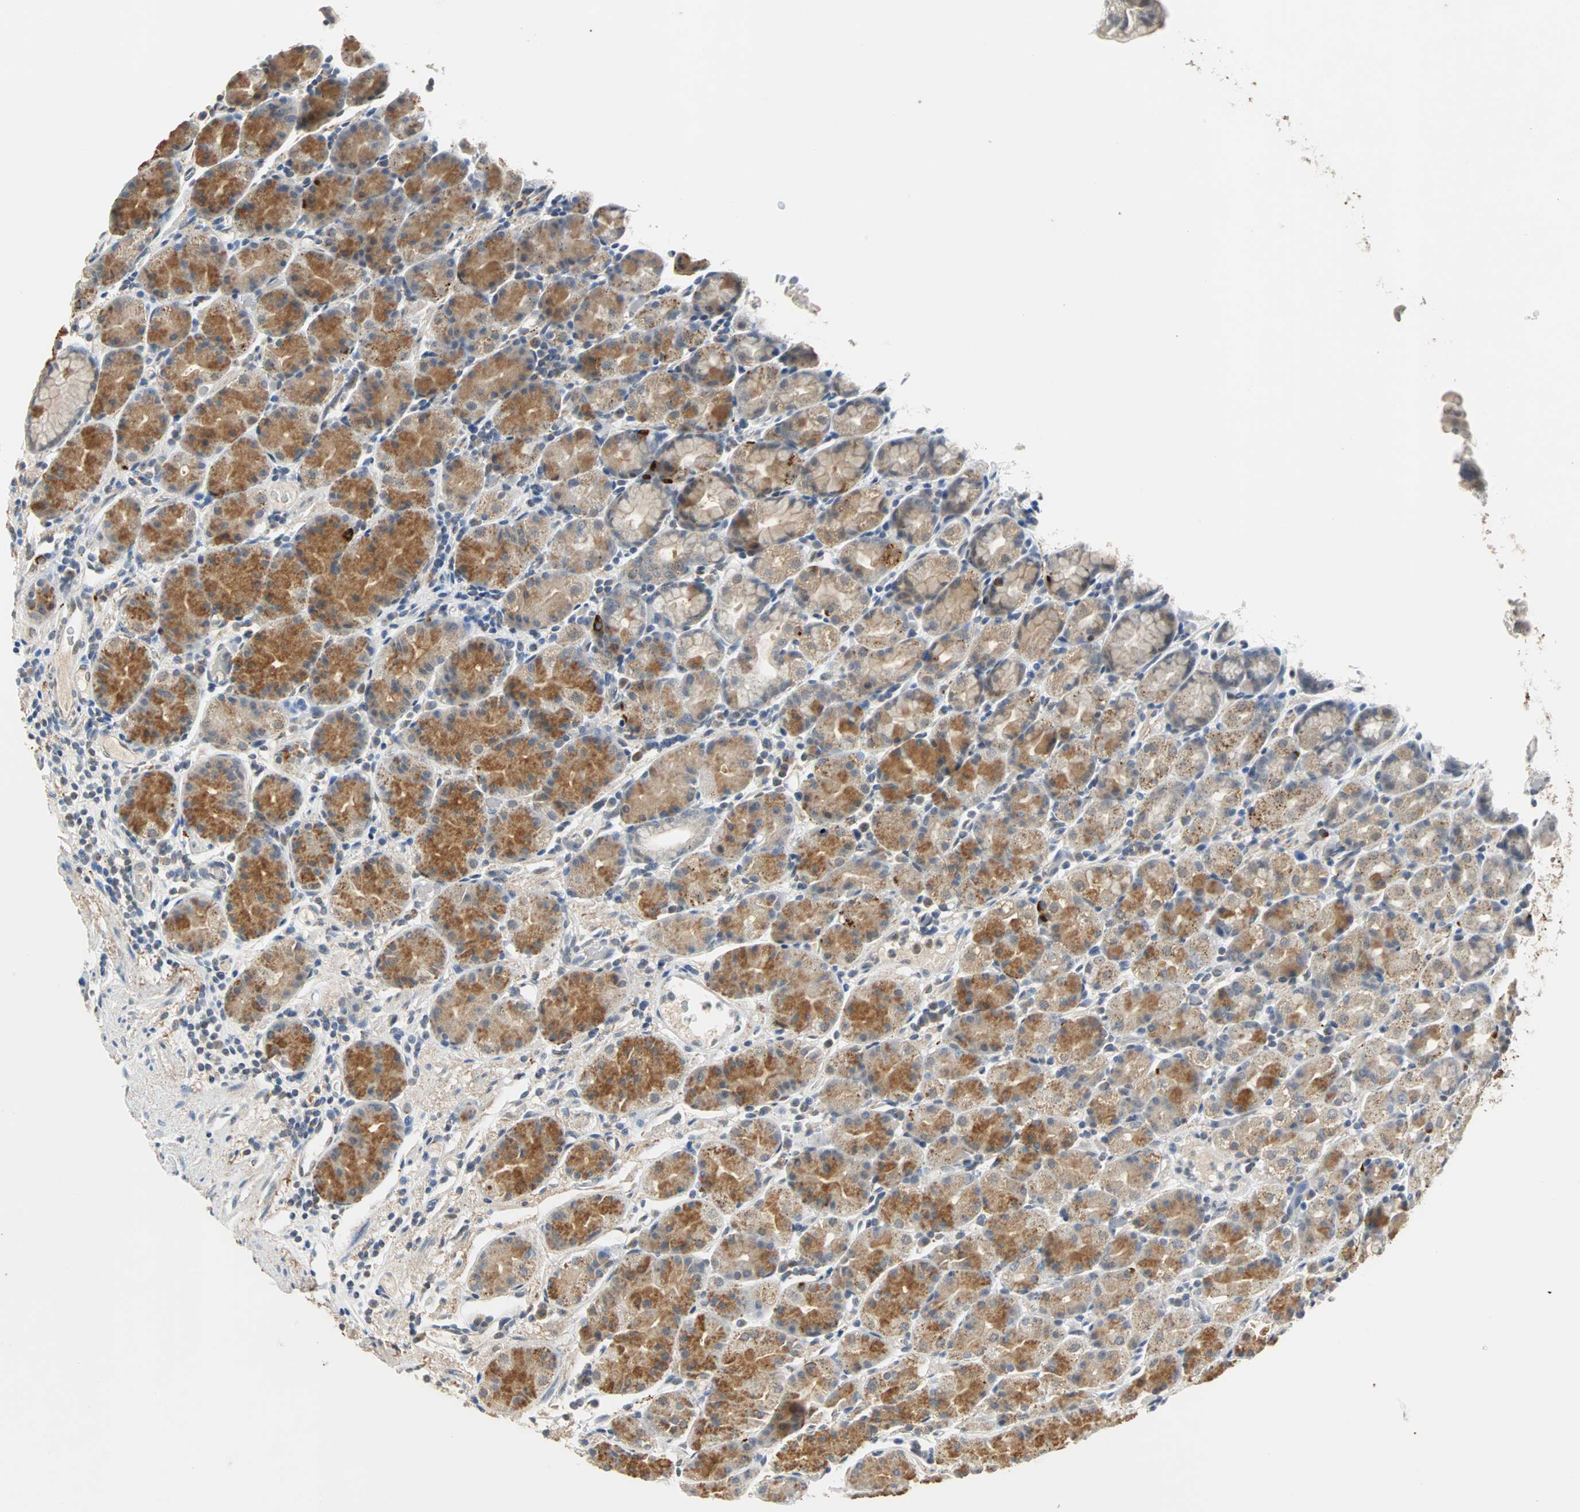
{"staining": {"intensity": "moderate", "quantity": "25%-75%", "location": "cytoplasmic/membranous"}, "tissue": "stomach", "cell_type": "Glandular cells", "image_type": "normal", "snomed": [{"axis": "morphology", "description": "Normal tissue, NOS"}, {"axis": "topography", "description": "Stomach, upper"}], "caption": "This photomicrograph demonstrates immunohistochemistry (IHC) staining of unremarkable stomach, with medium moderate cytoplasmic/membranous staining in about 25%-75% of glandular cells.", "gene": "HLX", "patient": {"sex": "male", "age": 68}}